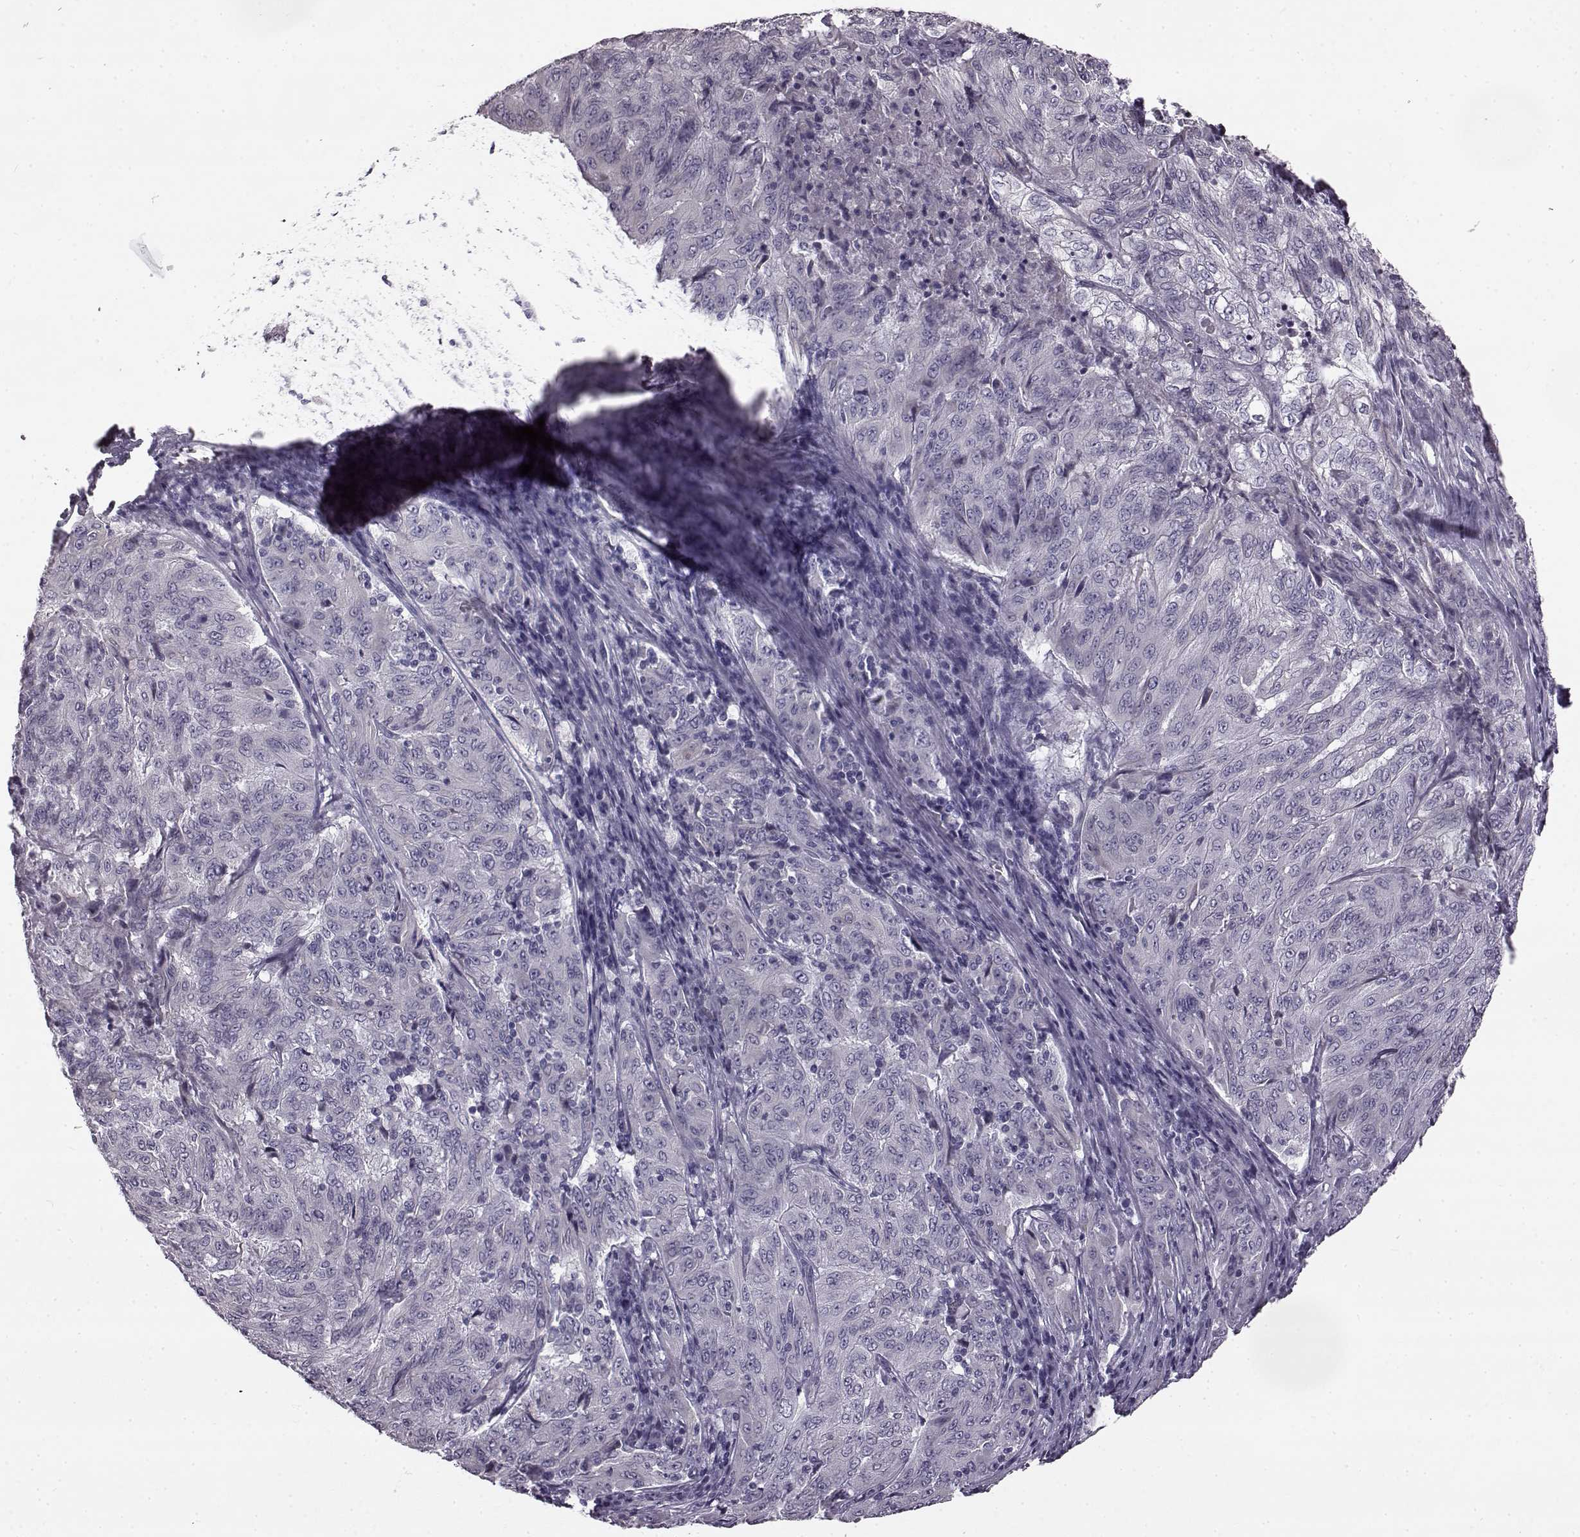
{"staining": {"intensity": "negative", "quantity": "none", "location": "none"}, "tissue": "pancreatic cancer", "cell_type": "Tumor cells", "image_type": "cancer", "snomed": [{"axis": "morphology", "description": "Adenocarcinoma, NOS"}, {"axis": "topography", "description": "Pancreas"}], "caption": "An immunohistochemistry (IHC) photomicrograph of pancreatic cancer is shown. There is no staining in tumor cells of pancreatic cancer.", "gene": "ODAD4", "patient": {"sex": "male", "age": 63}}